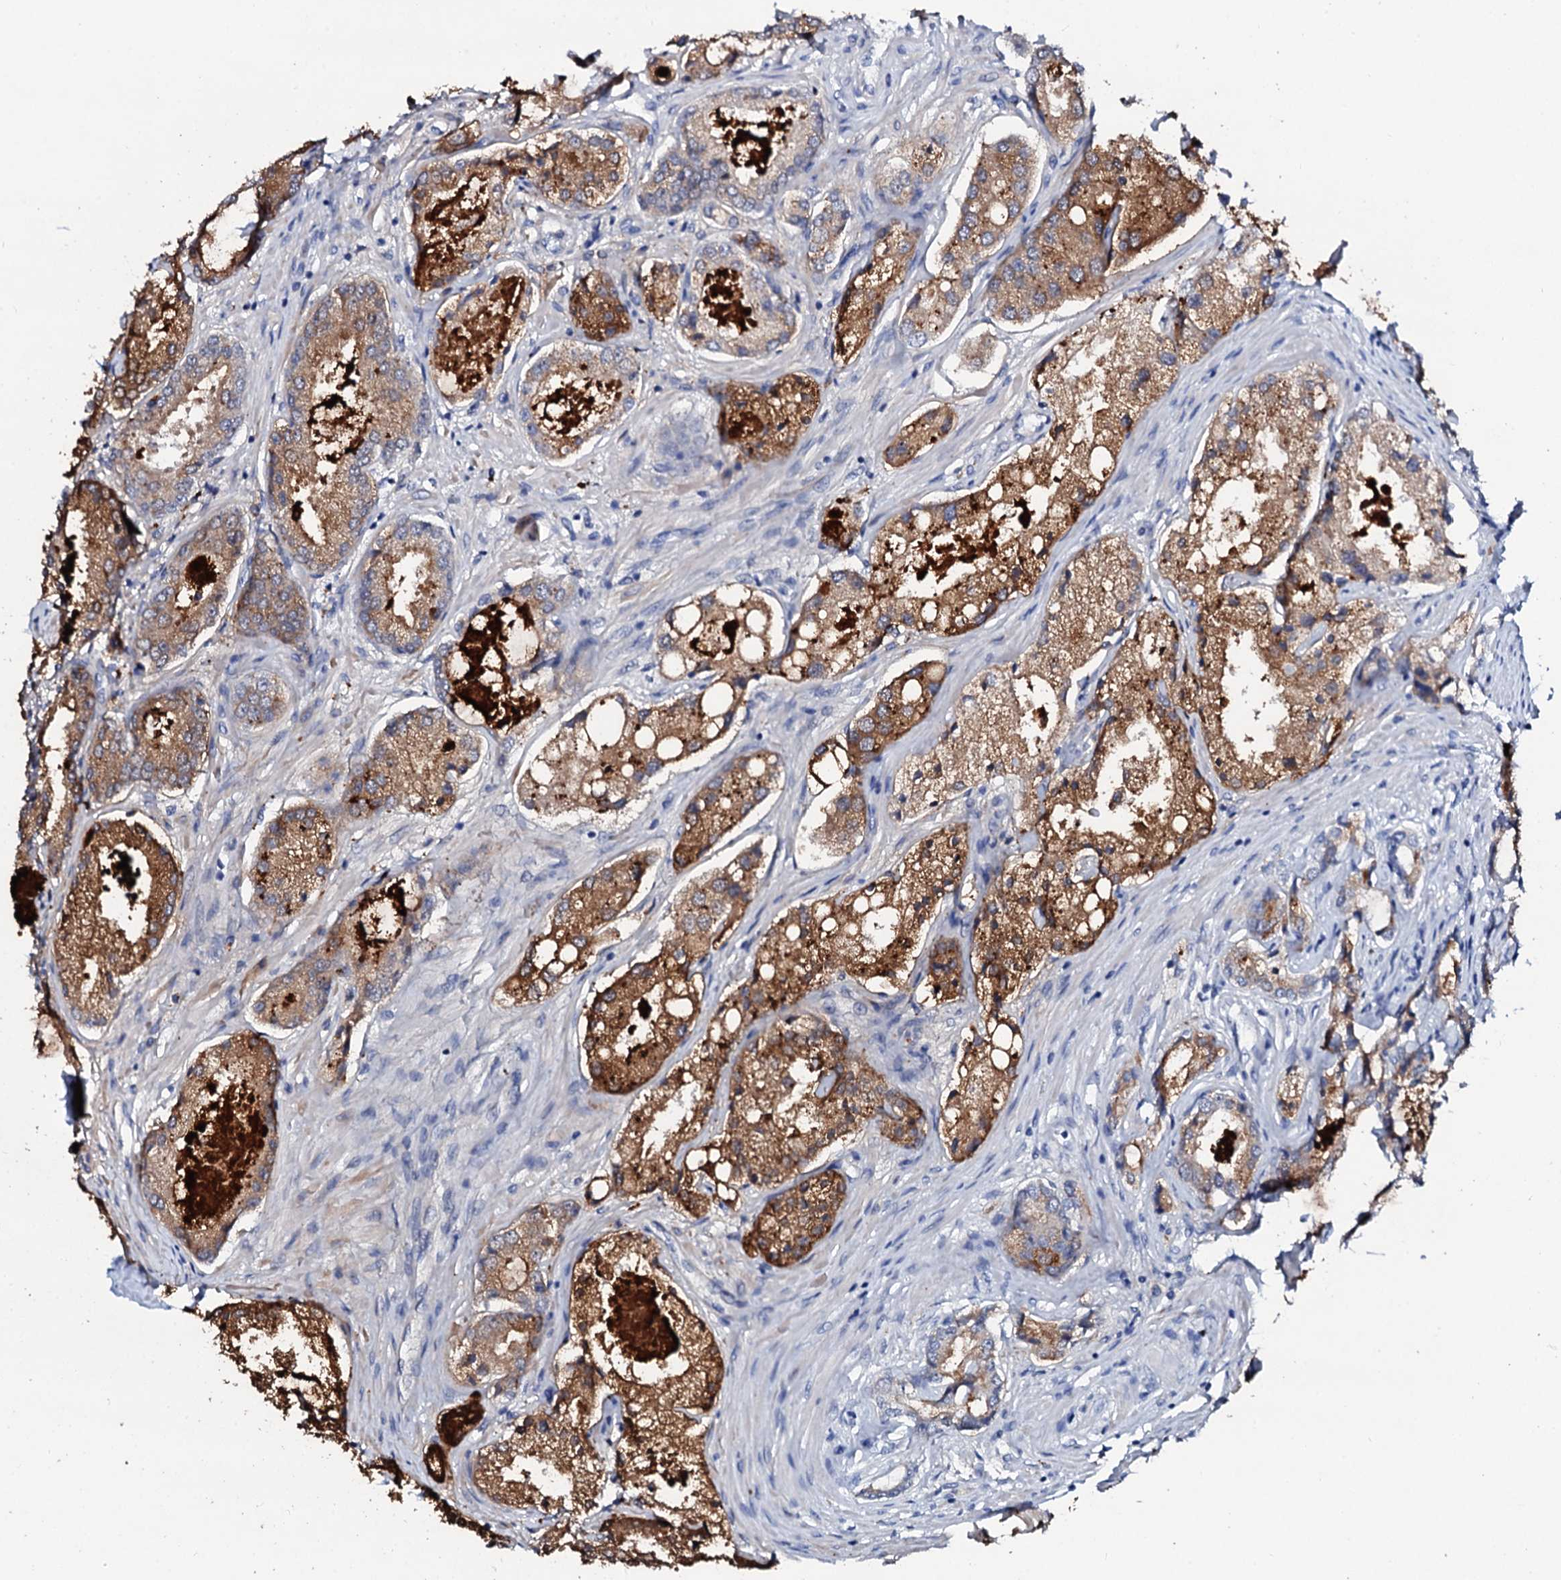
{"staining": {"intensity": "moderate", "quantity": ">75%", "location": "cytoplasmic/membranous"}, "tissue": "prostate cancer", "cell_type": "Tumor cells", "image_type": "cancer", "snomed": [{"axis": "morphology", "description": "Adenocarcinoma, Low grade"}, {"axis": "topography", "description": "Prostate"}], "caption": "High-magnification brightfield microscopy of prostate cancer stained with DAB (brown) and counterstained with hematoxylin (blue). tumor cells exhibit moderate cytoplasmic/membranous expression is appreciated in about>75% of cells.", "gene": "SPATA19", "patient": {"sex": "male", "age": 68}}